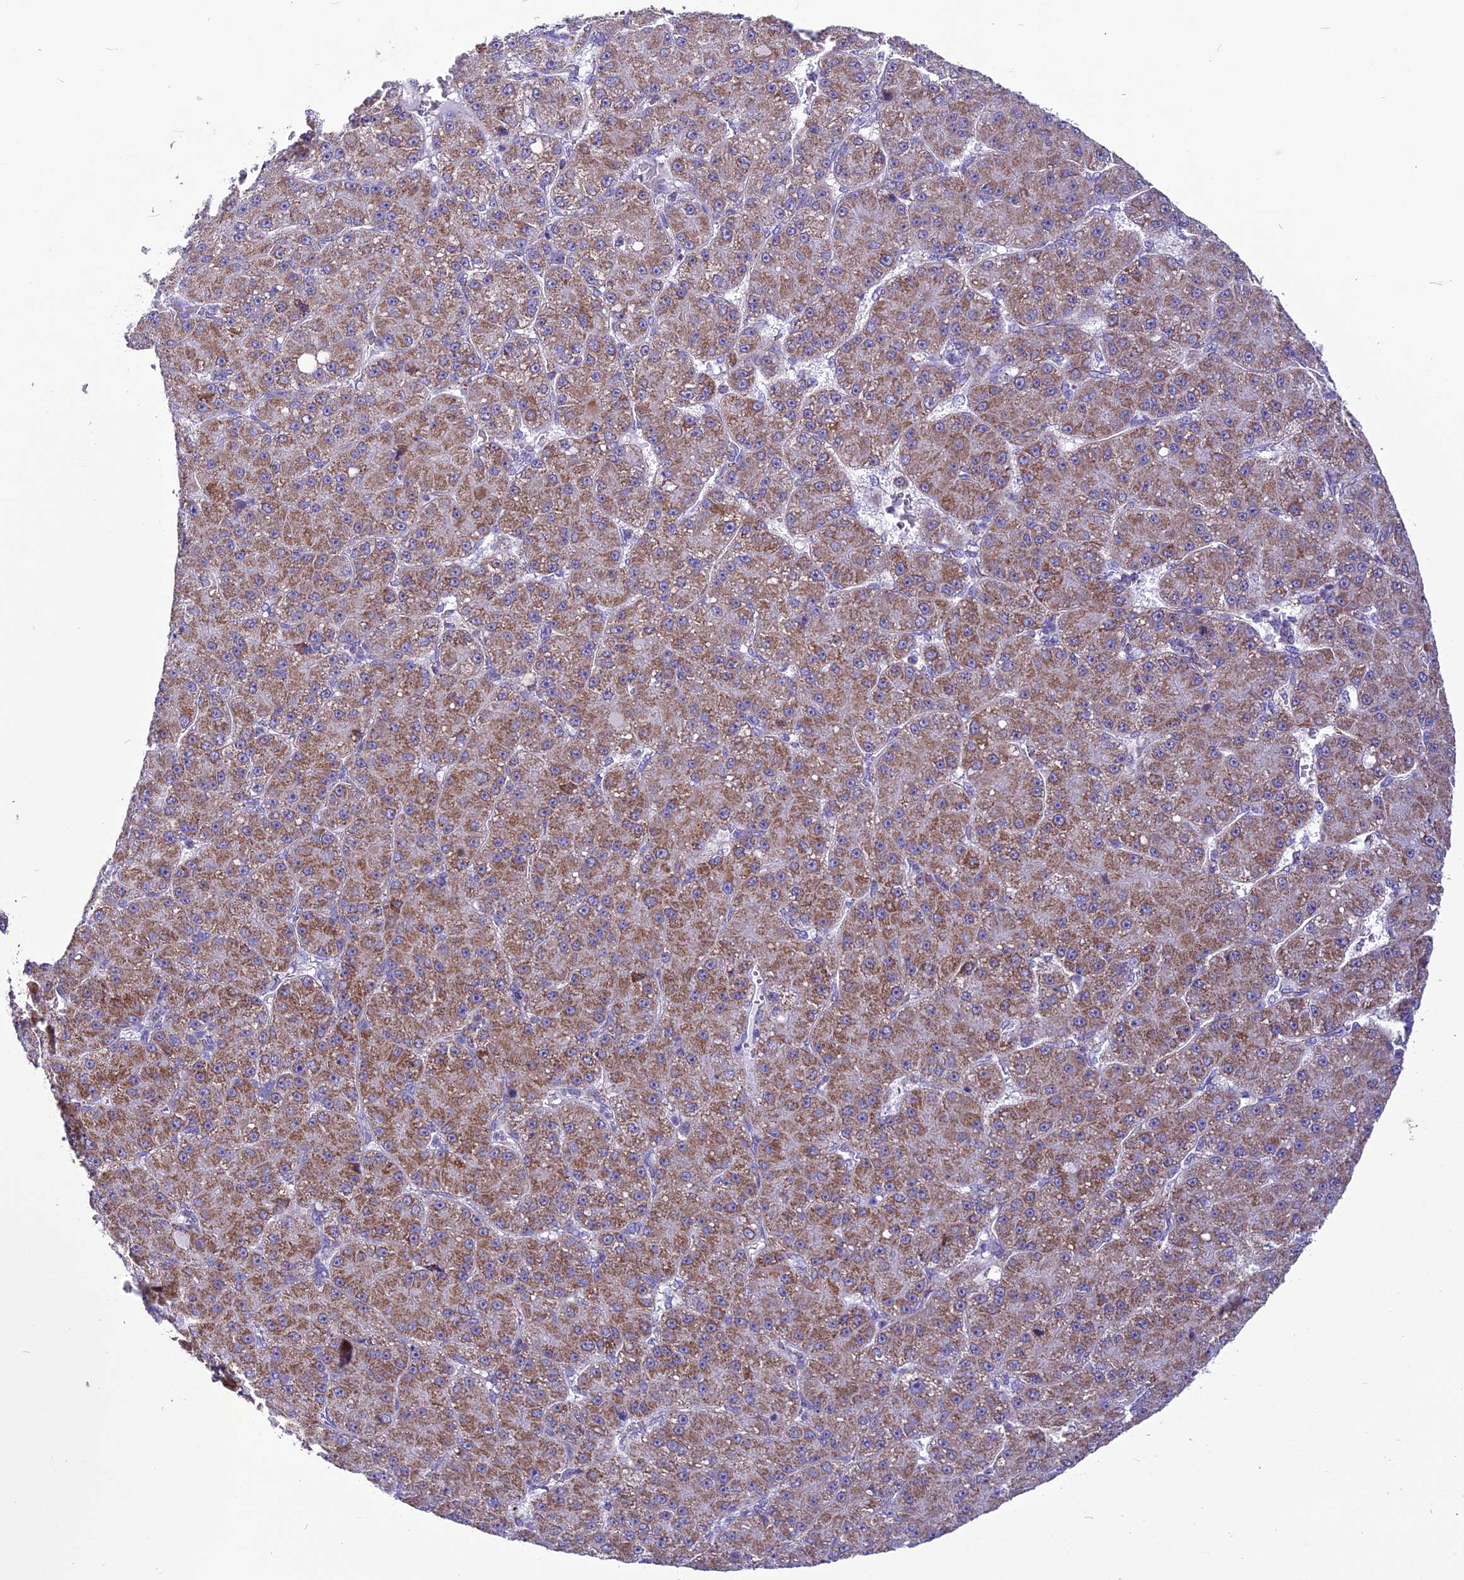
{"staining": {"intensity": "moderate", "quantity": ">75%", "location": "cytoplasmic/membranous"}, "tissue": "liver cancer", "cell_type": "Tumor cells", "image_type": "cancer", "snomed": [{"axis": "morphology", "description": "Carcinoma, Hepatocellular, NOS"}, {"axis": "topography", "description": "Liver"}], "caption": "A high-resolution photomicrograph shows immunohistochemistry staining of liver cancer (hepatocellular carcinoma), which shows moderate cytoplasmic/membranous positivity in approximately >75% of tumor cells. The protein of interest is stained brown, and the nuclei are stained in blue (DAB (3,3'-diaminobenzidine) IHC with brightfield microscopy, high magnification).", "gene": "ICA1L", "patient": {"sex": "male", "age": 67}}